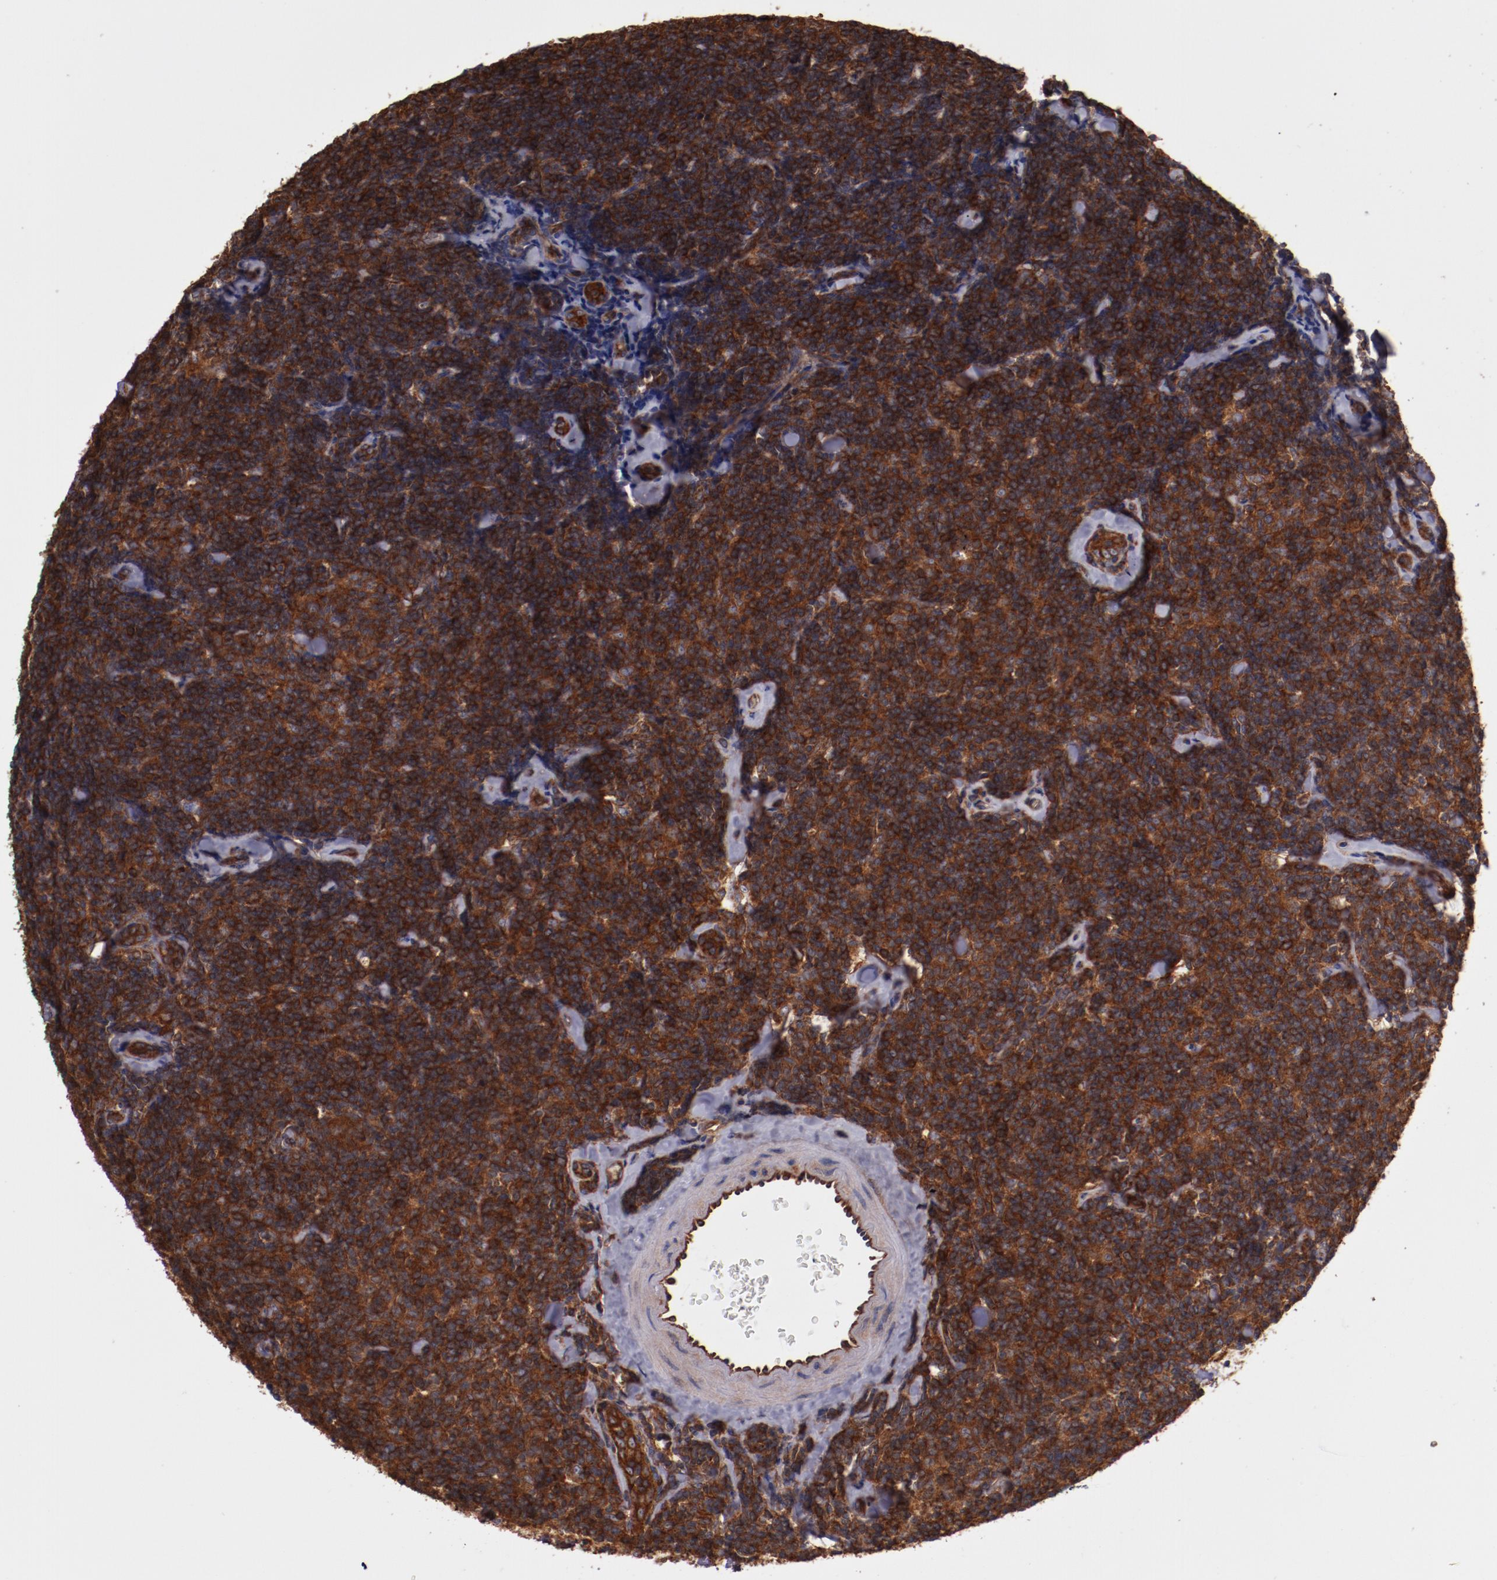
{"staining": {"intensity": "strong", "quantity": ">75%", "location": "cytoplasmic/membranous"}, "tissue": "lymphoma", "cell_type": "Tumor cells", "image_type": "cancer", "snomed": [{"axis": "morphology", "description": "Malignant lymphoma, non-Hodgkin's type, Low grade"}, {"axis": "topography", "description": "Lymph node"}], "caption": "Human lymphoma stained with a brown dye exhibits strong cytoplasmic/membranous positive positivity in approximately >75% of tumor cells.", "gene": "TMOD3", "patient": {"sex": "female", "age": 56}}